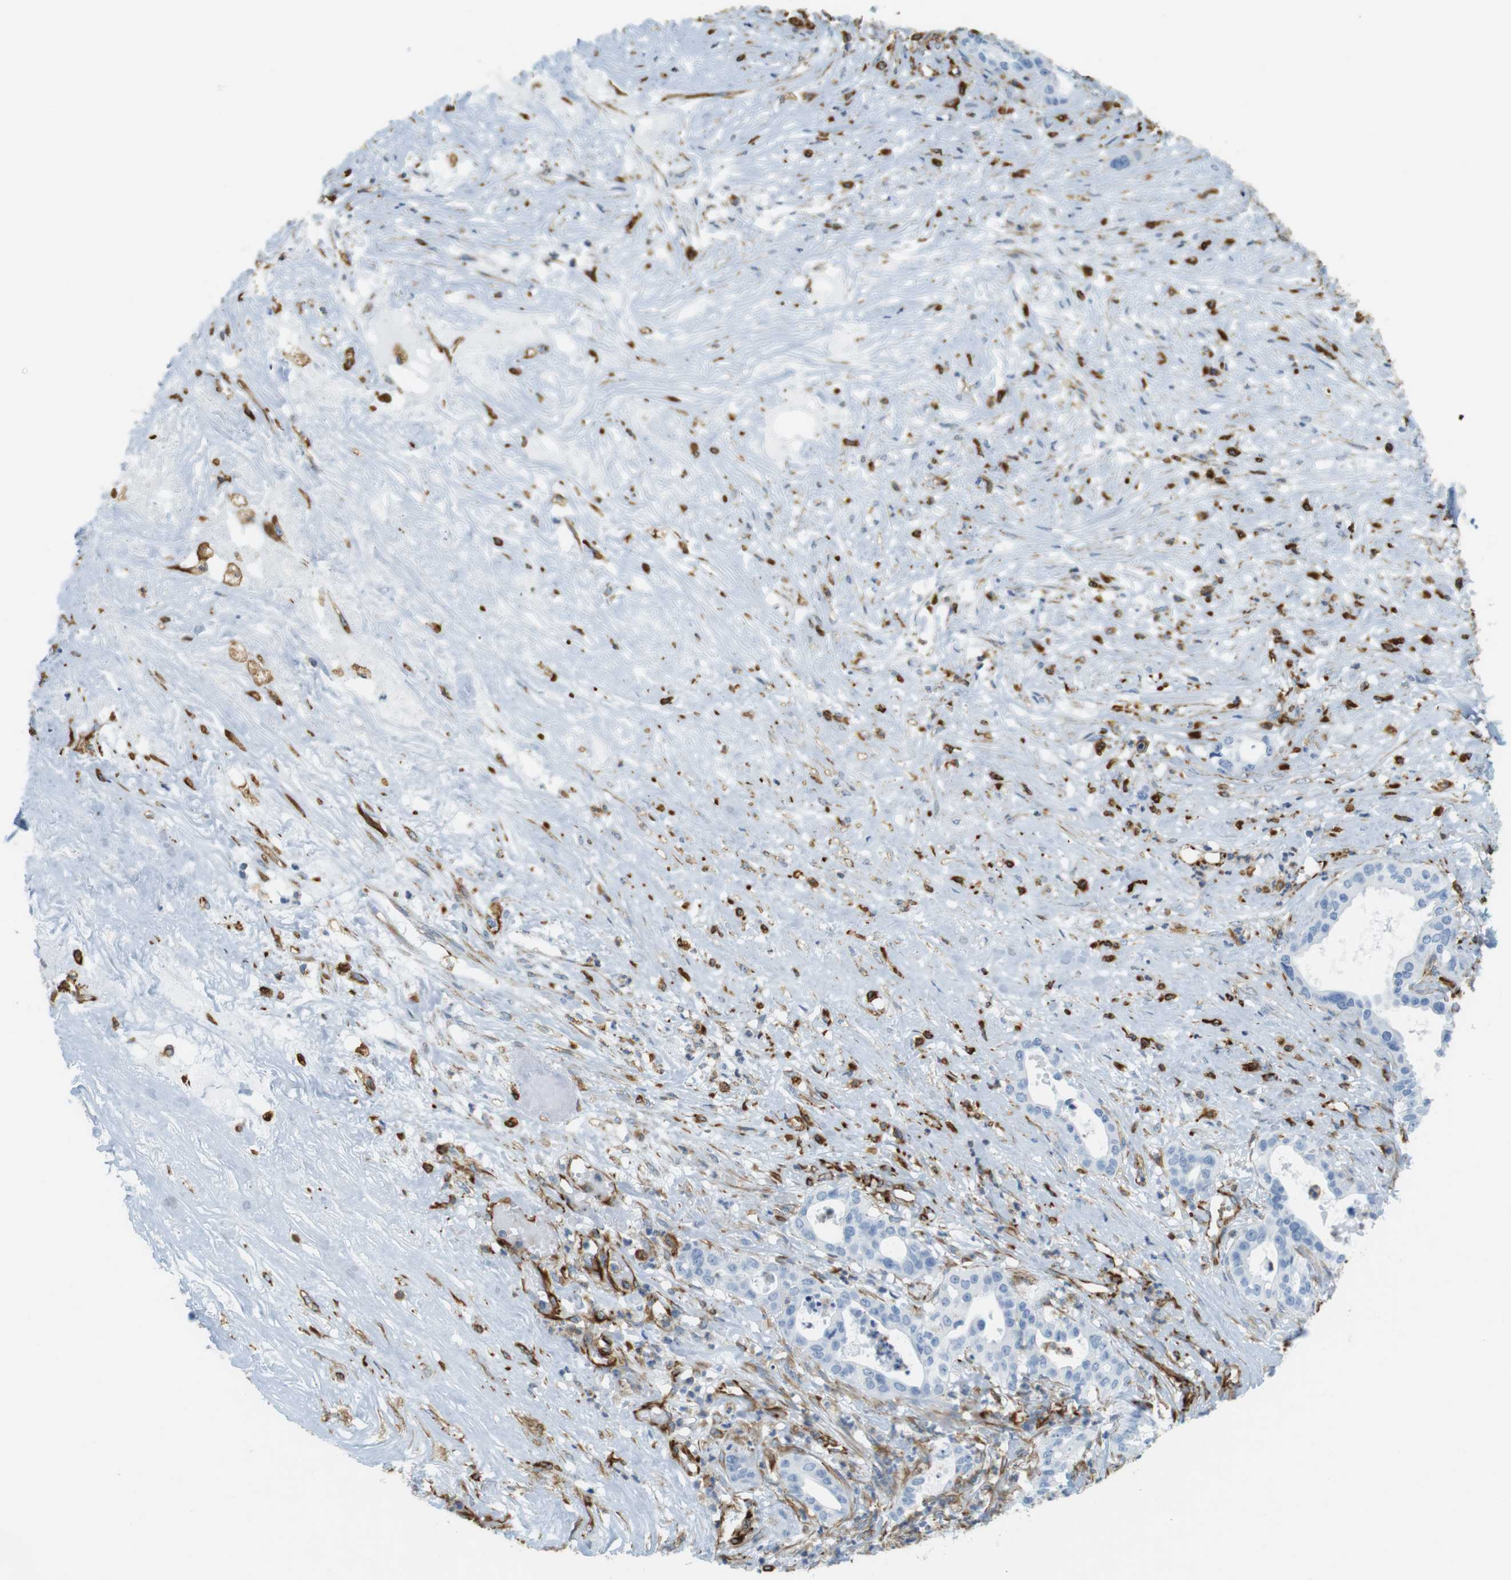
{"staining": {"intensity": "negative", "quantity": "none", "location": "none"}, "tissue": "liver cancer", "cell_type": "Tumor cells", "image_type": "cancer", "snomed": [{"axis": "morphology", "description": "Cholangiocarcinoma"}, {"axis": "topography", "description": "Liver"}], "caption": "IHC photomicrograph of human cholangiocarcinoma (liver) stained for a protein (brown), which displays no staining in tumor cells. (DAB (3,3'-diaminobenzidine) immunohistochemistry visualized using brightfield microscopy, high magnification).", "gene": "MS4A10", "patient": {"sex": "female", "age": 61}}